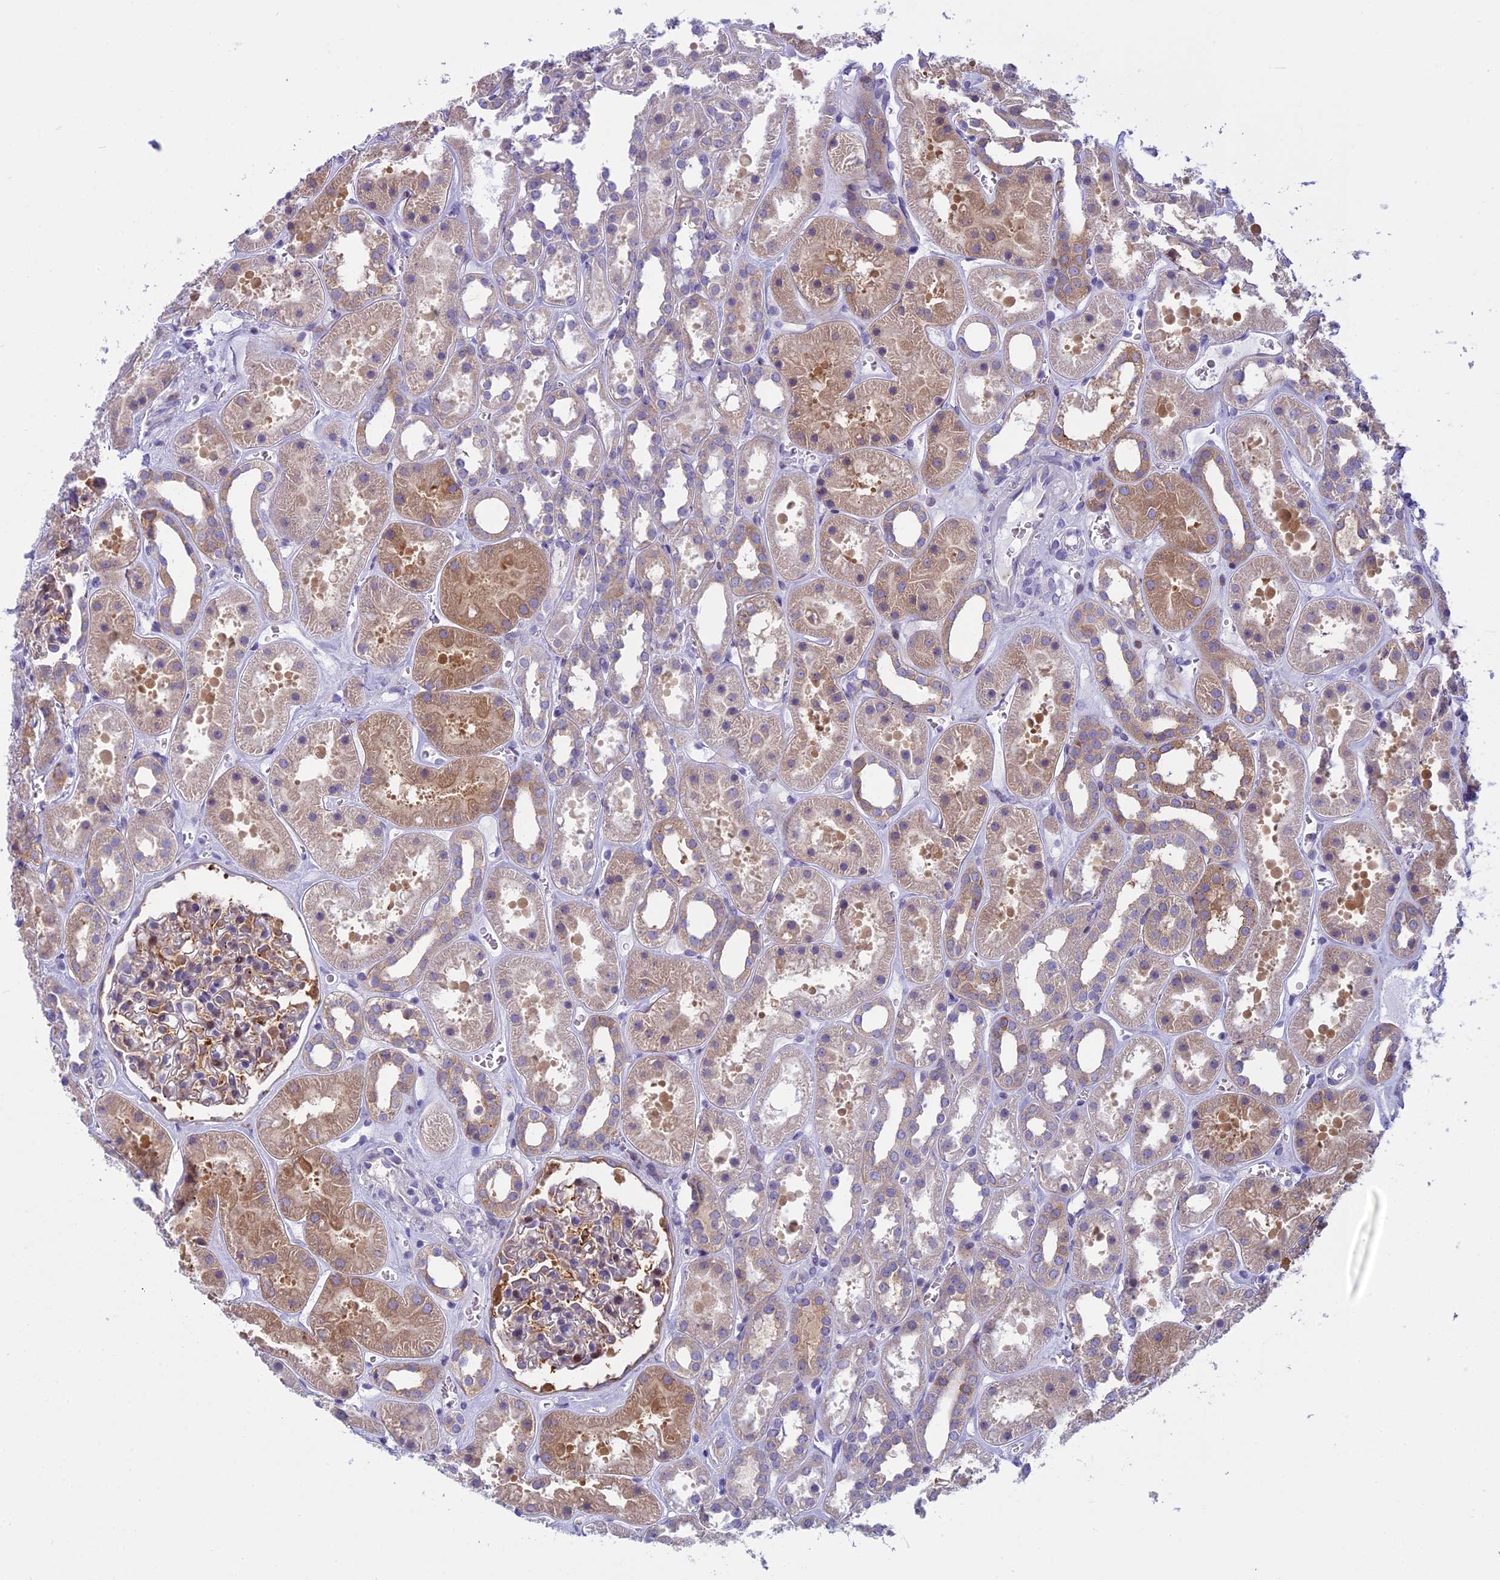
{"staining": {"intensity": "weak", "quantity": "25%-75%", "location": "cytoplasmic/membranous"}, "tissue": "kidney", "cell_type": "Cells in glomeruli", "image_type": "normal", "snomed": [{"axis": "morphology", "description": "Normal tissue, NOS"}, {"axis": "topography", "description": "Kidney"}], "caption": "Immunohistochemical staining of unremarkable kidney reveals 25%-75% levels of weak cytoplasmic/membranous protein staining in approximately 25%-75% of cells in glomeruli.", "gene": "PCDHB14", "patient": {"sex": "female", "age": 41}}